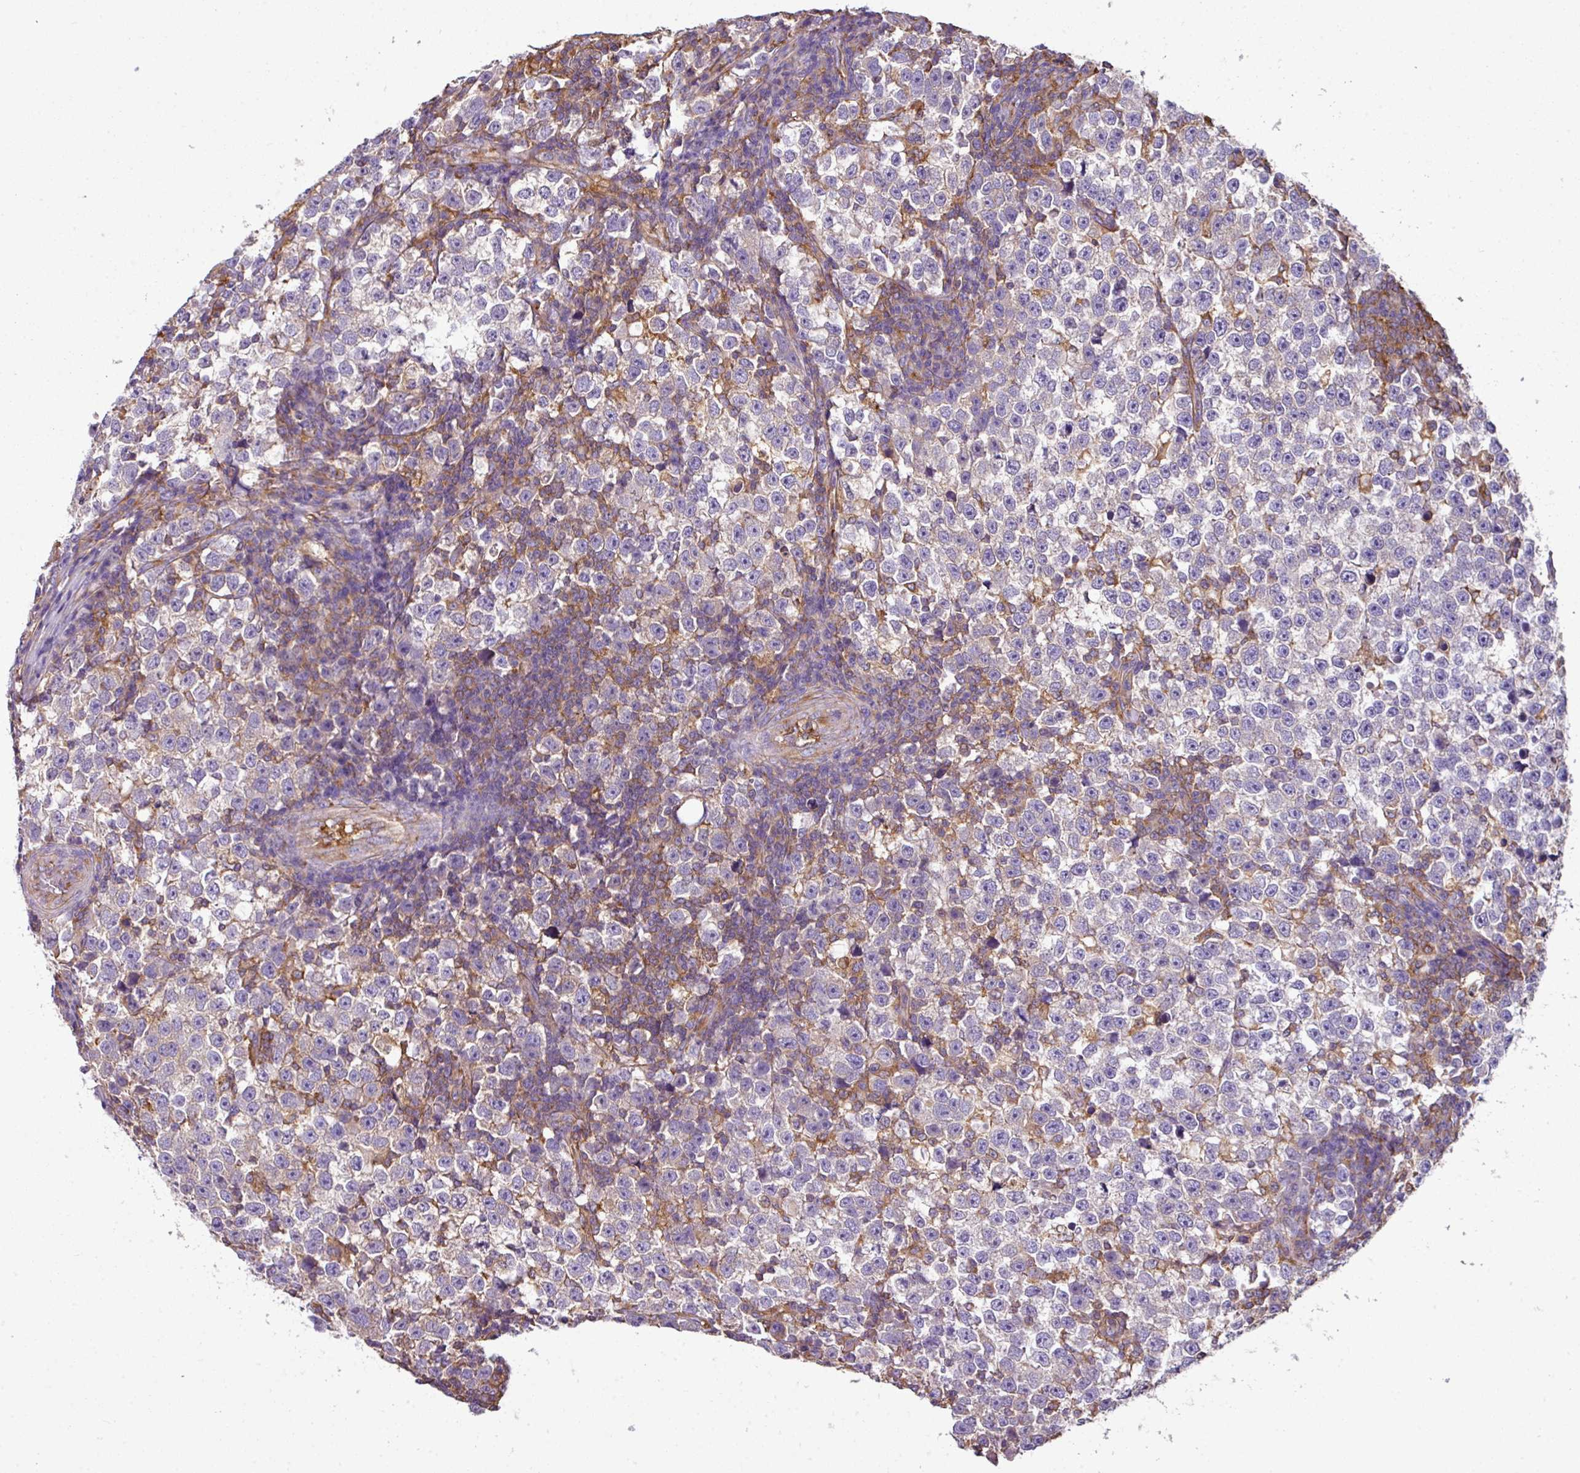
{"staining": {"intensity": "negative", "quantity": "none", "location": "none"}, "tissue": "testis cancer", "cell_type": "Tumor cells", "image_type": "cancer", "snomed": [{"axis": "morphology", "description": "Normal tissue, NOS"}, {"axis": "morphology", "description": "Seminoma, NOS"}, {"axis": "topography", "description": "Testis"}], "caption": "DAB (3,3'-diaminobenzidine) immunohistochemical staining of seminoma (testis) shows no significant expression in tumor cells.", "gene": "XNDC1N", "patient": {"sex": "male", "age": 43}}